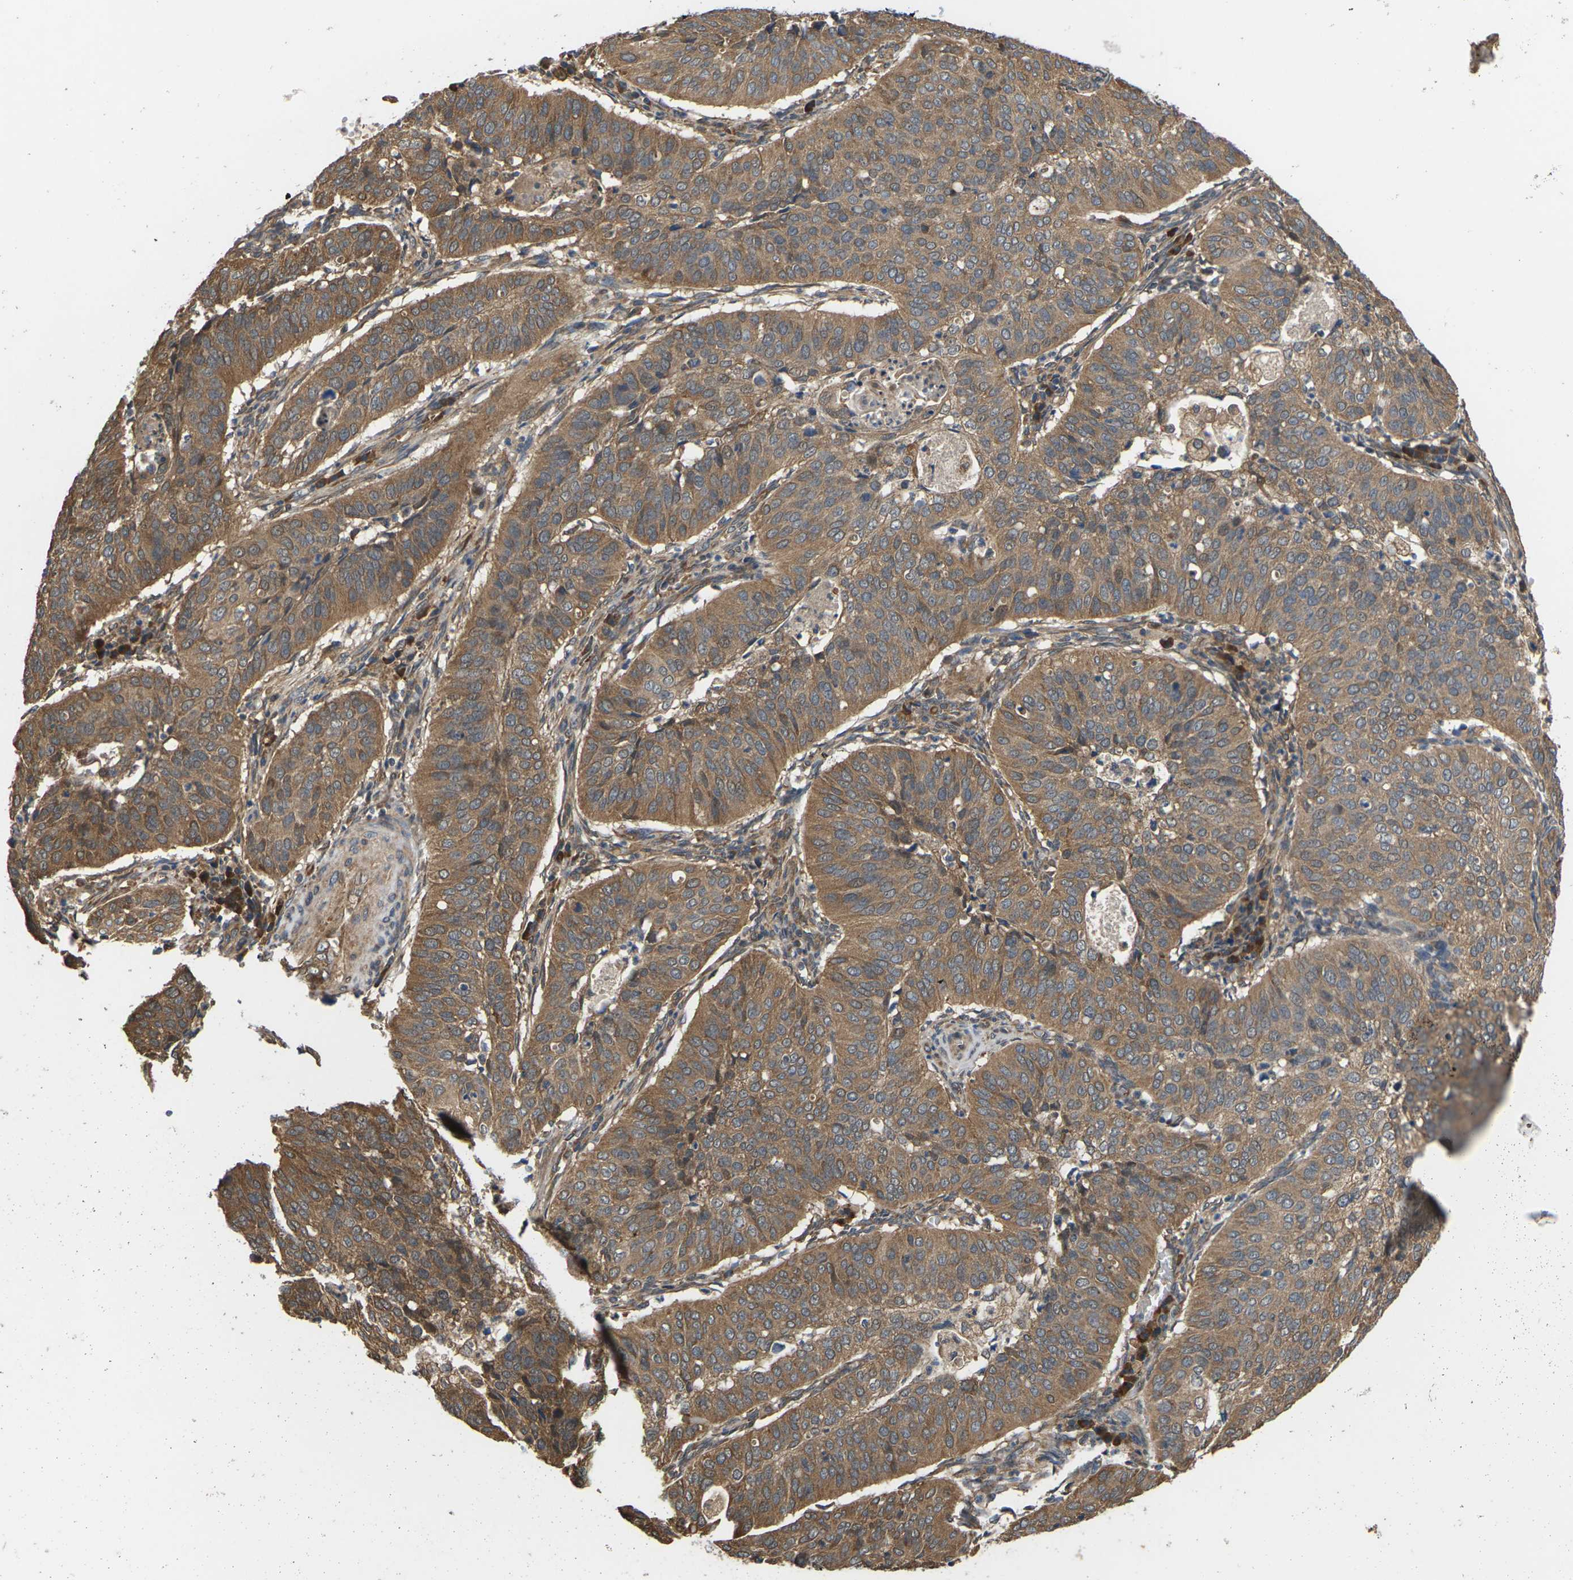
{"staining": {"intensity": "moderate", "quantity": ">75%", "location": "cytoplasmic/membranous"}, "tissue": "cervical cancer", "cell_type": "Tumor cells", "image_type": "cancer", "snomed": [{"axis": "morphology", "description": "Normal tissue, NOS"}, {"axis": "morphology", "description": "Squamous cell carcinoma, NOS"}, {"axis": "topography", "description": "Cervix"}], "caption": "Tumor cells demonstrate moderate cytoplasmic/membranous positivity in about >75% of cells in cervical squamous cell carcinoma.", "gene": "NRAS", "patient": {"sex": "female", "age": 39}}